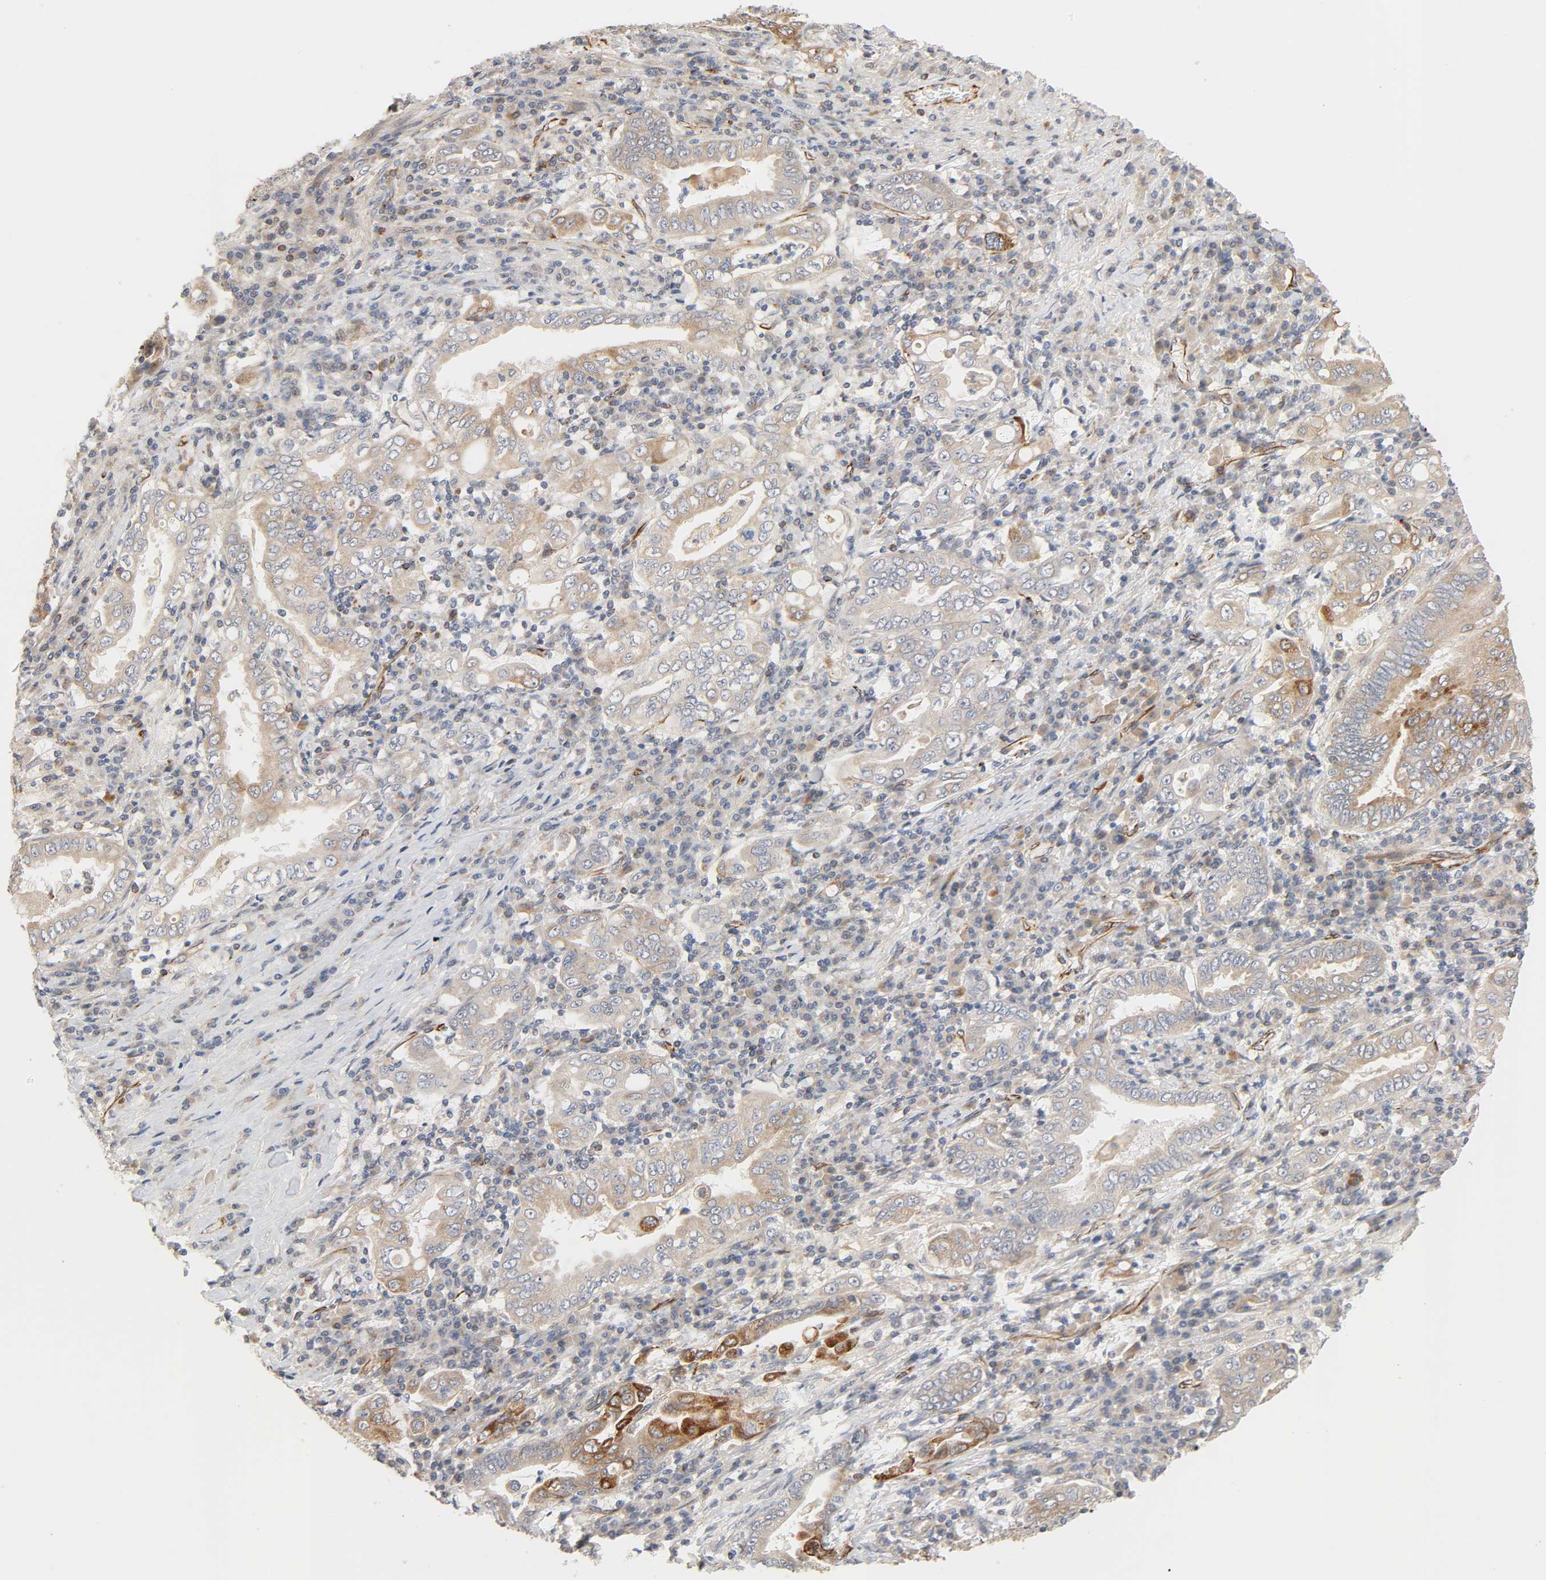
{"staining": {"intensity": "moderate", "quantity": ">75%", "location": "cytoplasmic/membranous"}, "tissue": "stomach cancer", "cell_type": "Tumor cells", "image_type": "cancer", "snomed": [{"axis": "morphology", "description": "Normal tissue, NOS"}, {"axis": "morphology", "description": "Adenocarcinoma, NOS"}, {"axis": "topography", "description": "Esophagus"}, {"axis": "topography", "description": "Stomach, upper"}, {"axis": "topography", "description": "Peripheral nerve tissue"}], "caption": "Adenocarcinoma (stomach) was stained to show a protein in brown. There is medium levels of moderate cytoplasmic/membranous staining in approximately >75% of tumor cells.", "gene": "REEP6", "patient": {"sex": "male", "age": 62}}